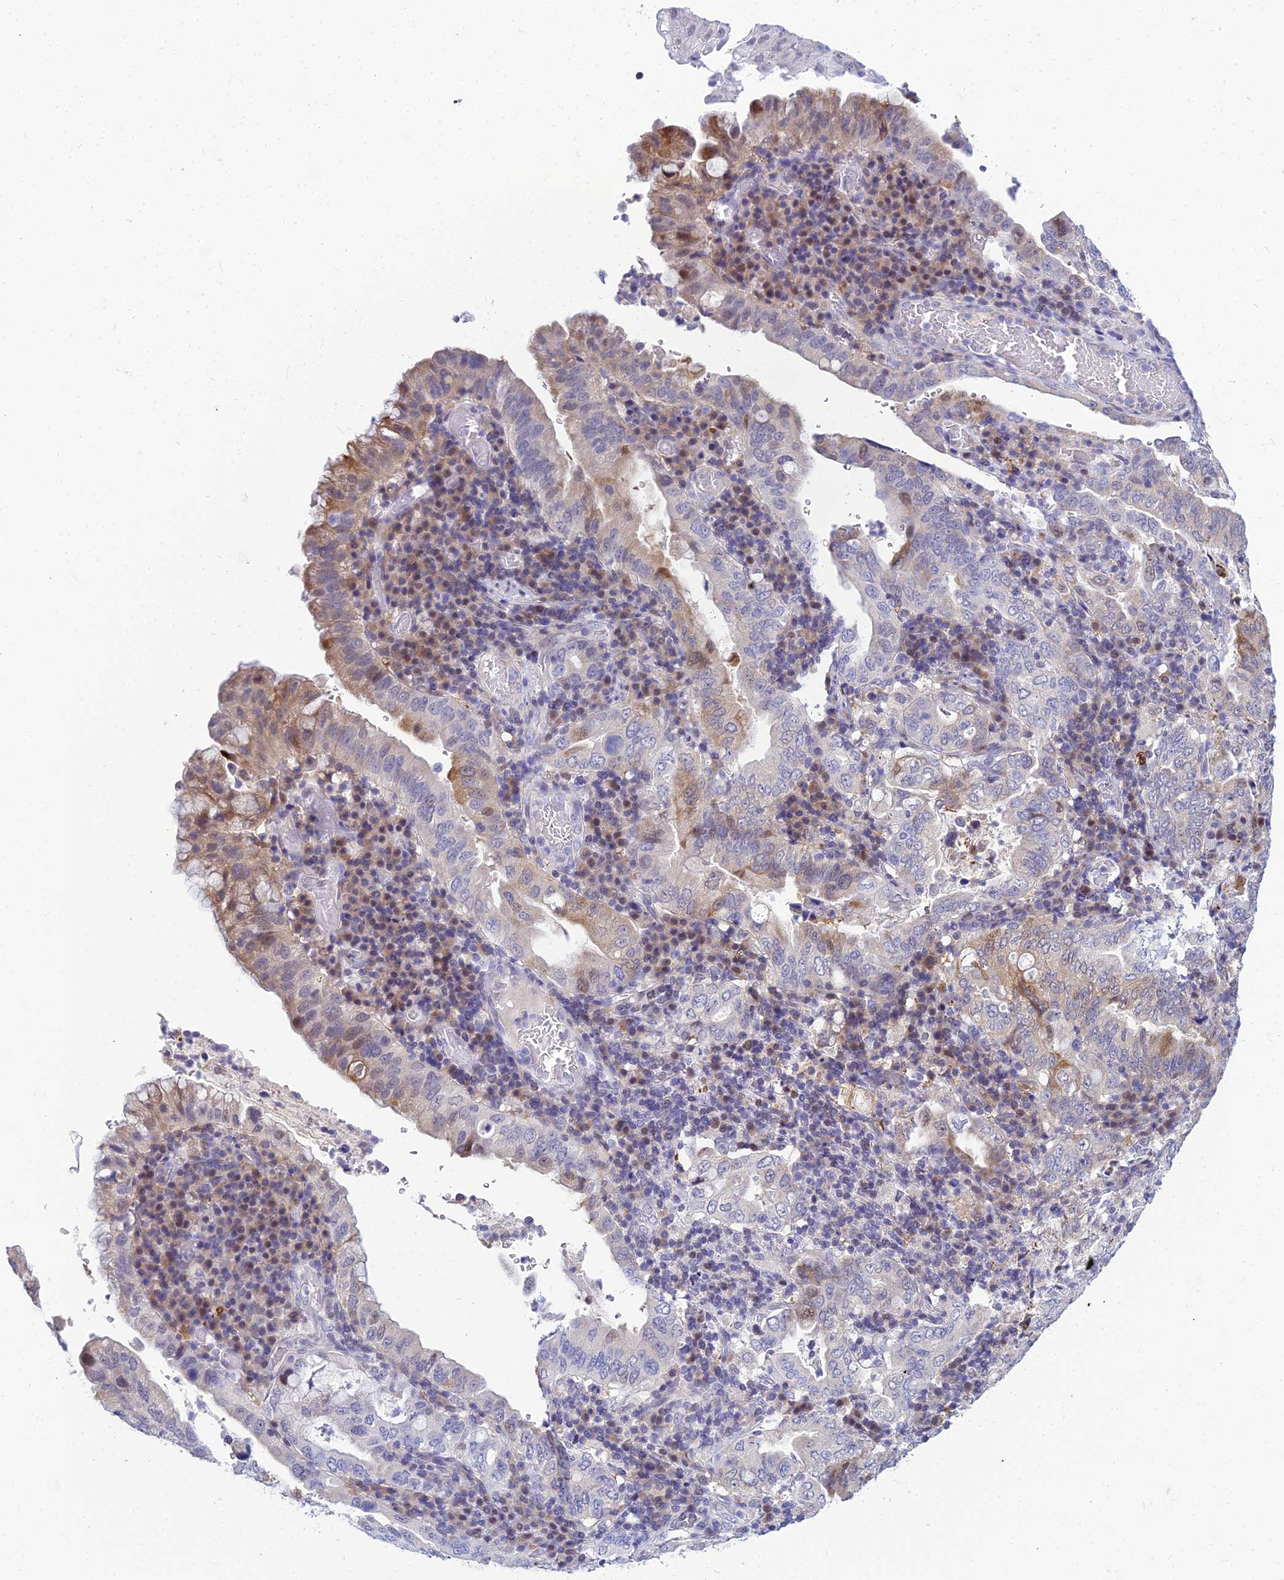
{"staining": {"intensity": "moderate", "quantity": "<25%", "location": "cytoplasmic/membranous"}, "tissue": "stomach cancer", "cell_type": "Tumor cells", "image_type": "cancer", "snomed": [{"axis": "morphology", "description": "Normal tissue, NOS"}, {"axis": "morphology", "description": "Adenocarcinoma, NOS"}, {"axis": "topography", "description": "Esophagus"}, {"axis": "topography", "description": "Stomach, upper"}, {"axis": "topography", "description": "Peripheral nerve tissue"}], "caption": "IHC of adenocarcinoma (stomach) demonstrates low levels of moderate cytoplasmic/membranous expression in about <25% of tumor cells. Using DAB (brown) and hematoxylin (blue) stains, captured at high magnification using brightfield microscopy.", "gene": "ZMIZ1", "patient": {"sex": "male", "age": 62}}